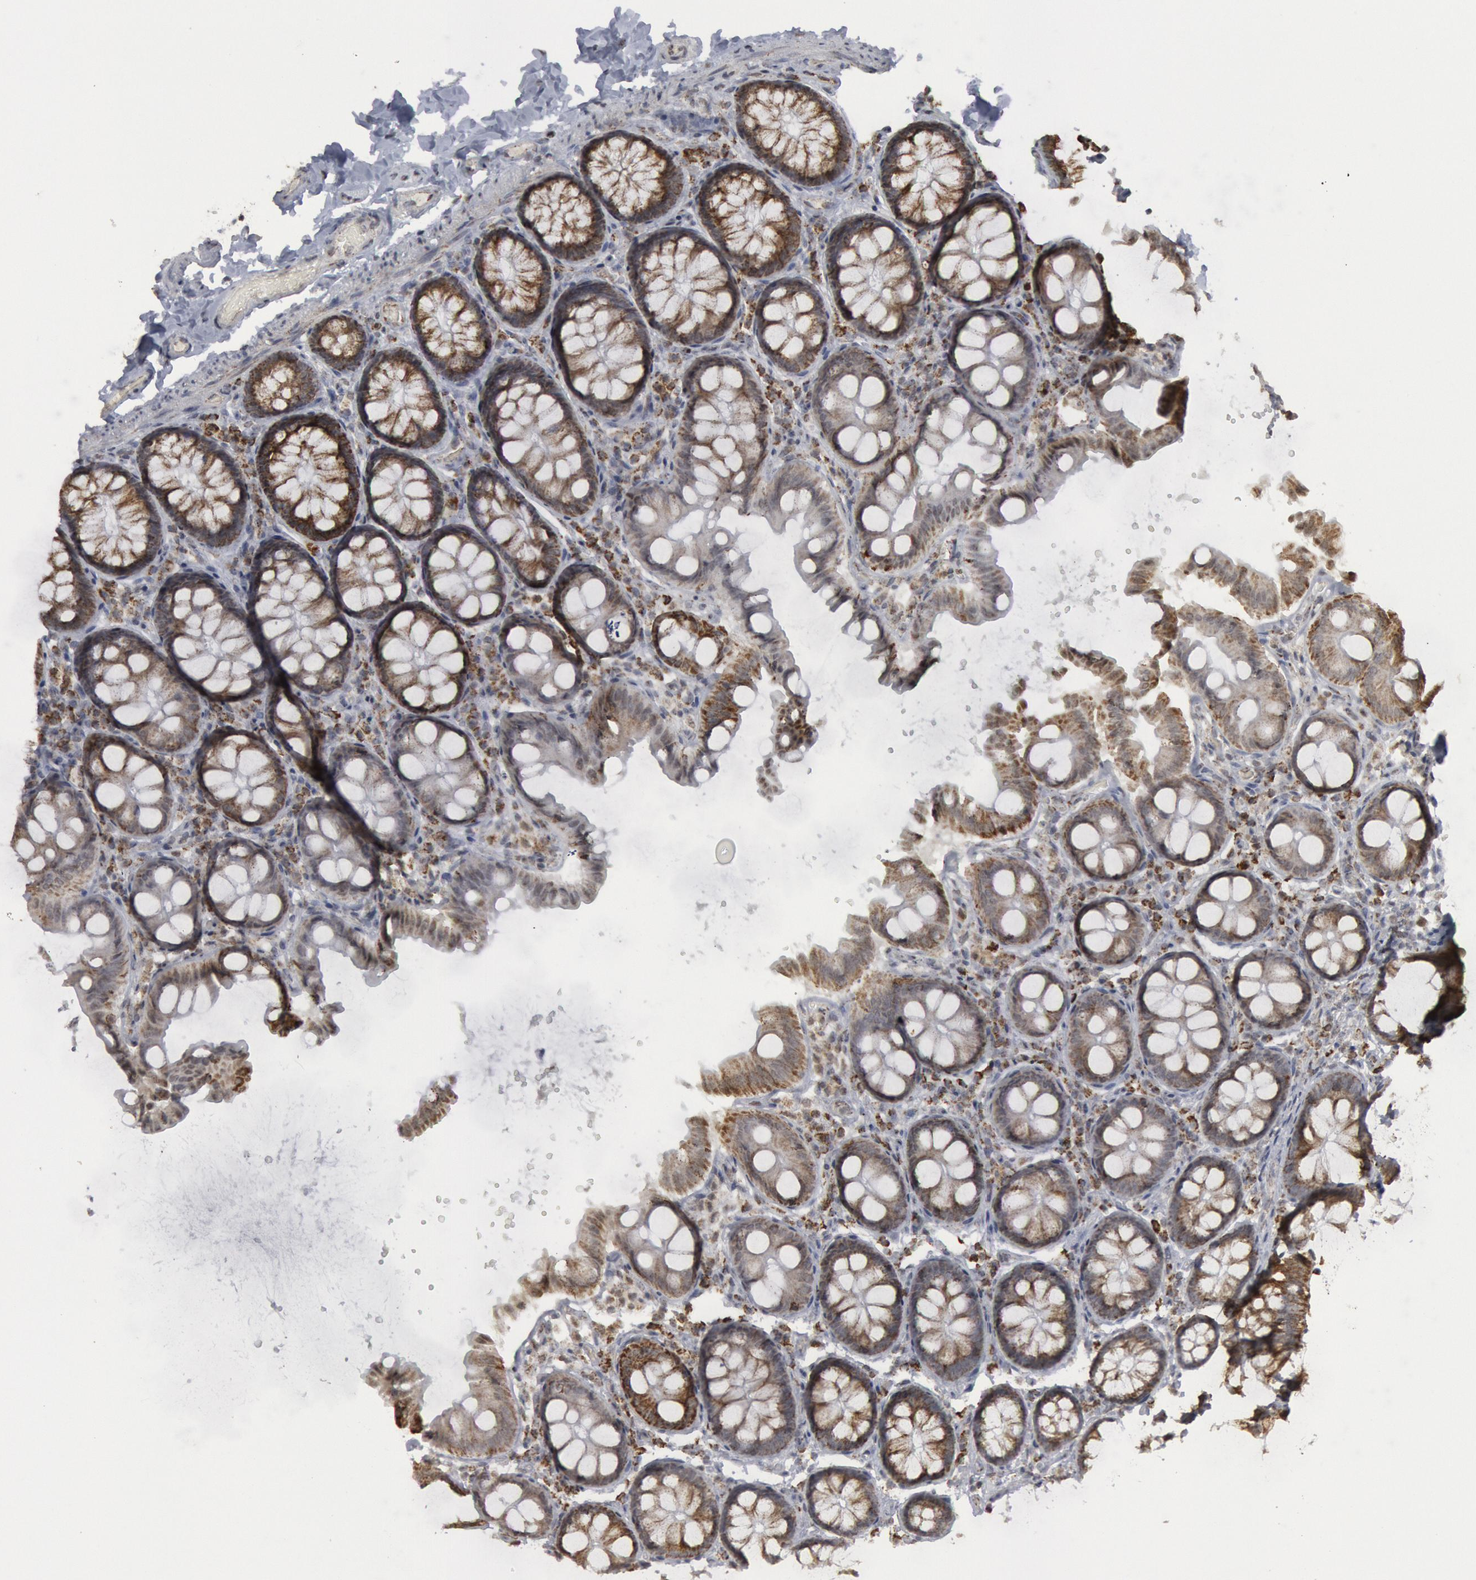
{"staining": {"intensity": "moderate", "quantity": "<25%", "location": "cytoplasmic/membranous"}, "tissue": "colon", "cell_type": "Endothelial cells", "image_type": "normal", "snomed": [{"axis": "morphology", "description": "Normal tissue, NOS"}, {"axis": "topography", "description": "Colon"}], "caption": "Unremarkable colon was stained to show a protein in brown. There is low levels of moderate cytoplasmic/membranous staining in about <25% of endothelial cells. (Brightfield microscopy of DAB IHC at high magnification).", "gene": "CASP9", "patient": {"sex": "female", "age": 61}}